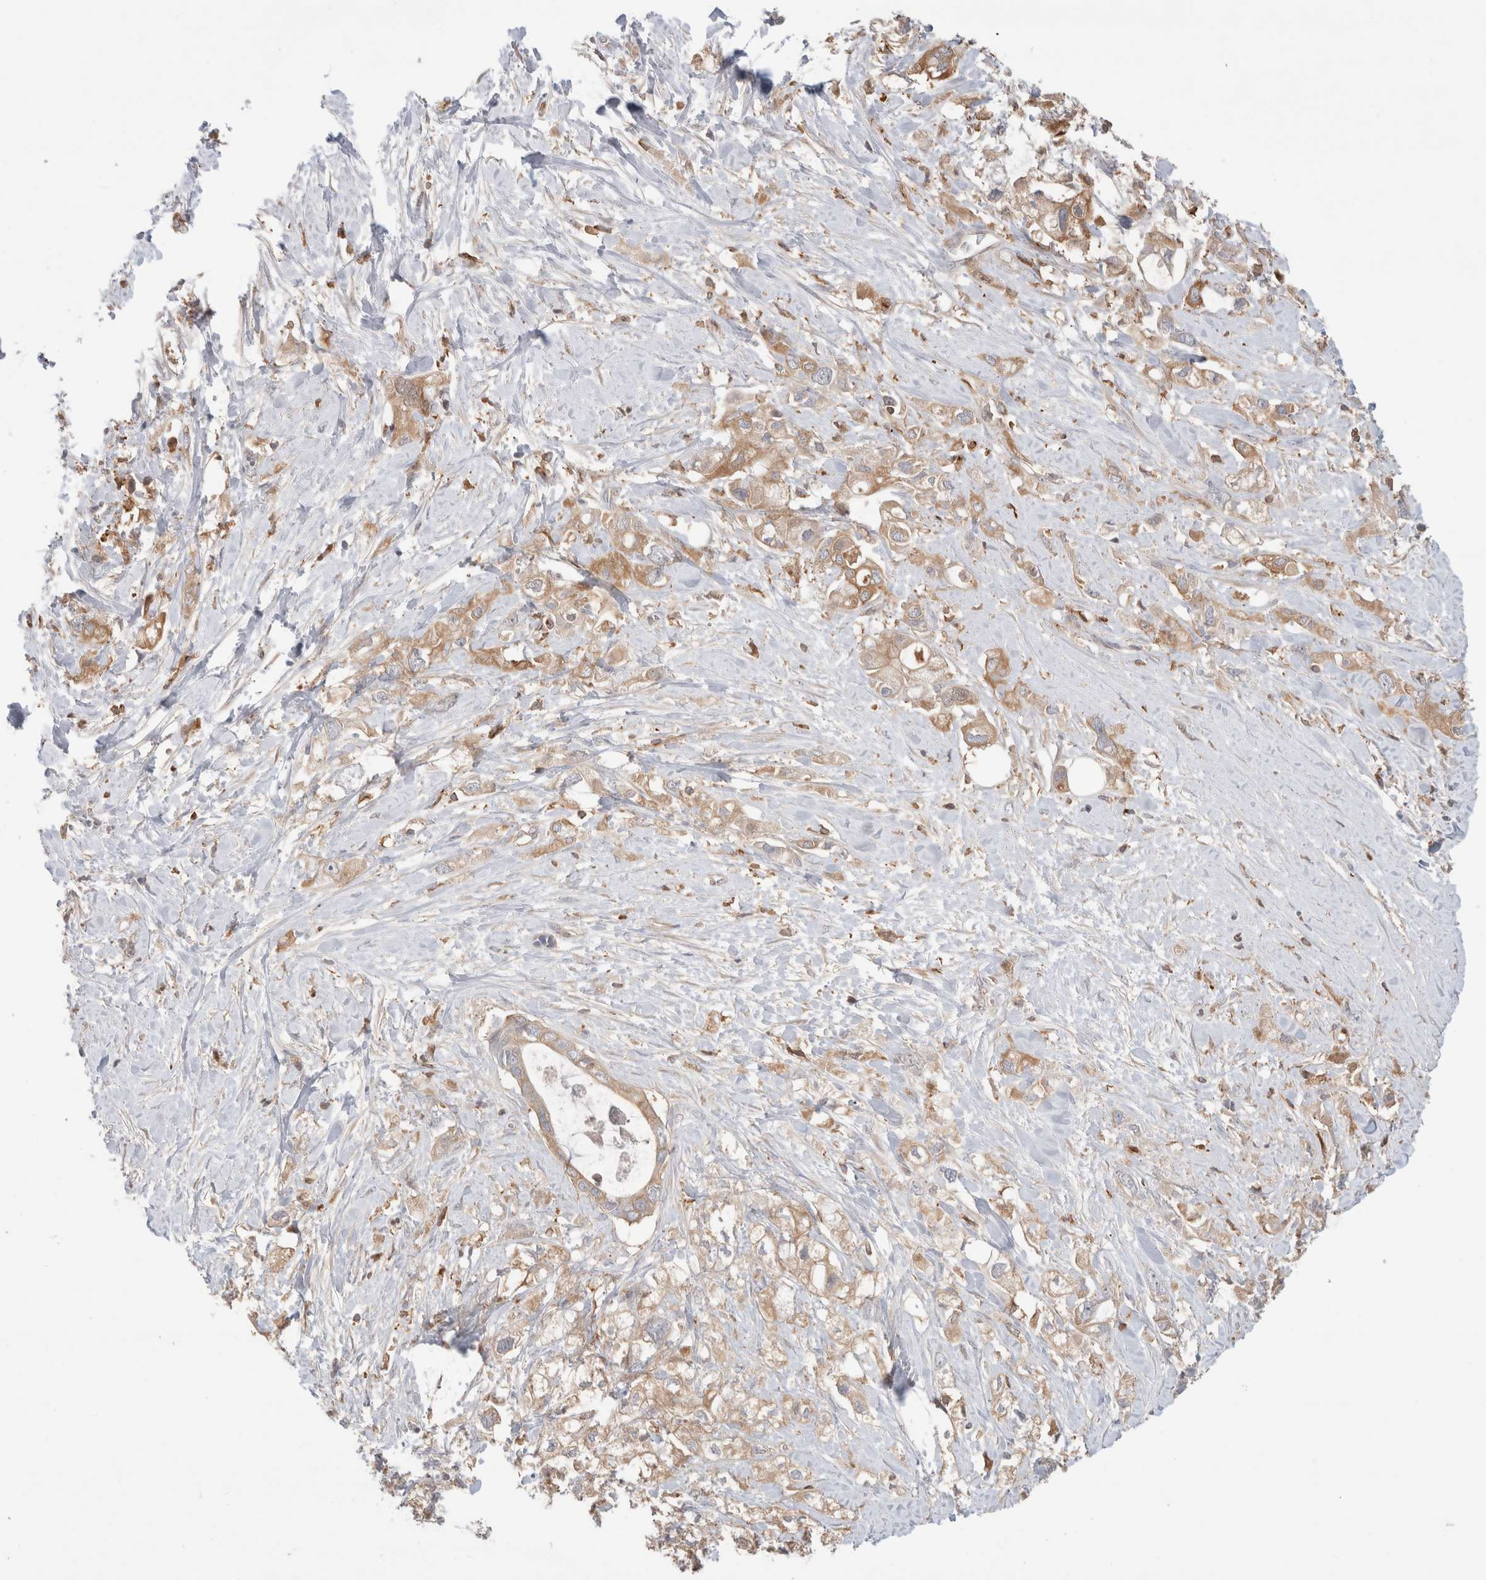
{"staining": {"intensity": "moderate", "quantity": ">75%", "location": "cytoplasmic/membranous"}, "tissue": "pancreatic cancer", "cell_type": "Tumor cells", "image_type": "cancer", "snomed": [{"axis": "morphology", "description": "Adenocarcinoma, NOS"}, {"axis": "topography", "description": "Pancreas"}], "caption": "IHC (DAB) staining of human pancreatic adenocarcinoma displays moderate cytoplasmic/membranous protein positivity in approximately >75% of tumor cells. (Brightfield microscopy of DAB IHC at high magnification).", "gene": "KLHL14", "patient": {"sex": "female", "age": 56}}